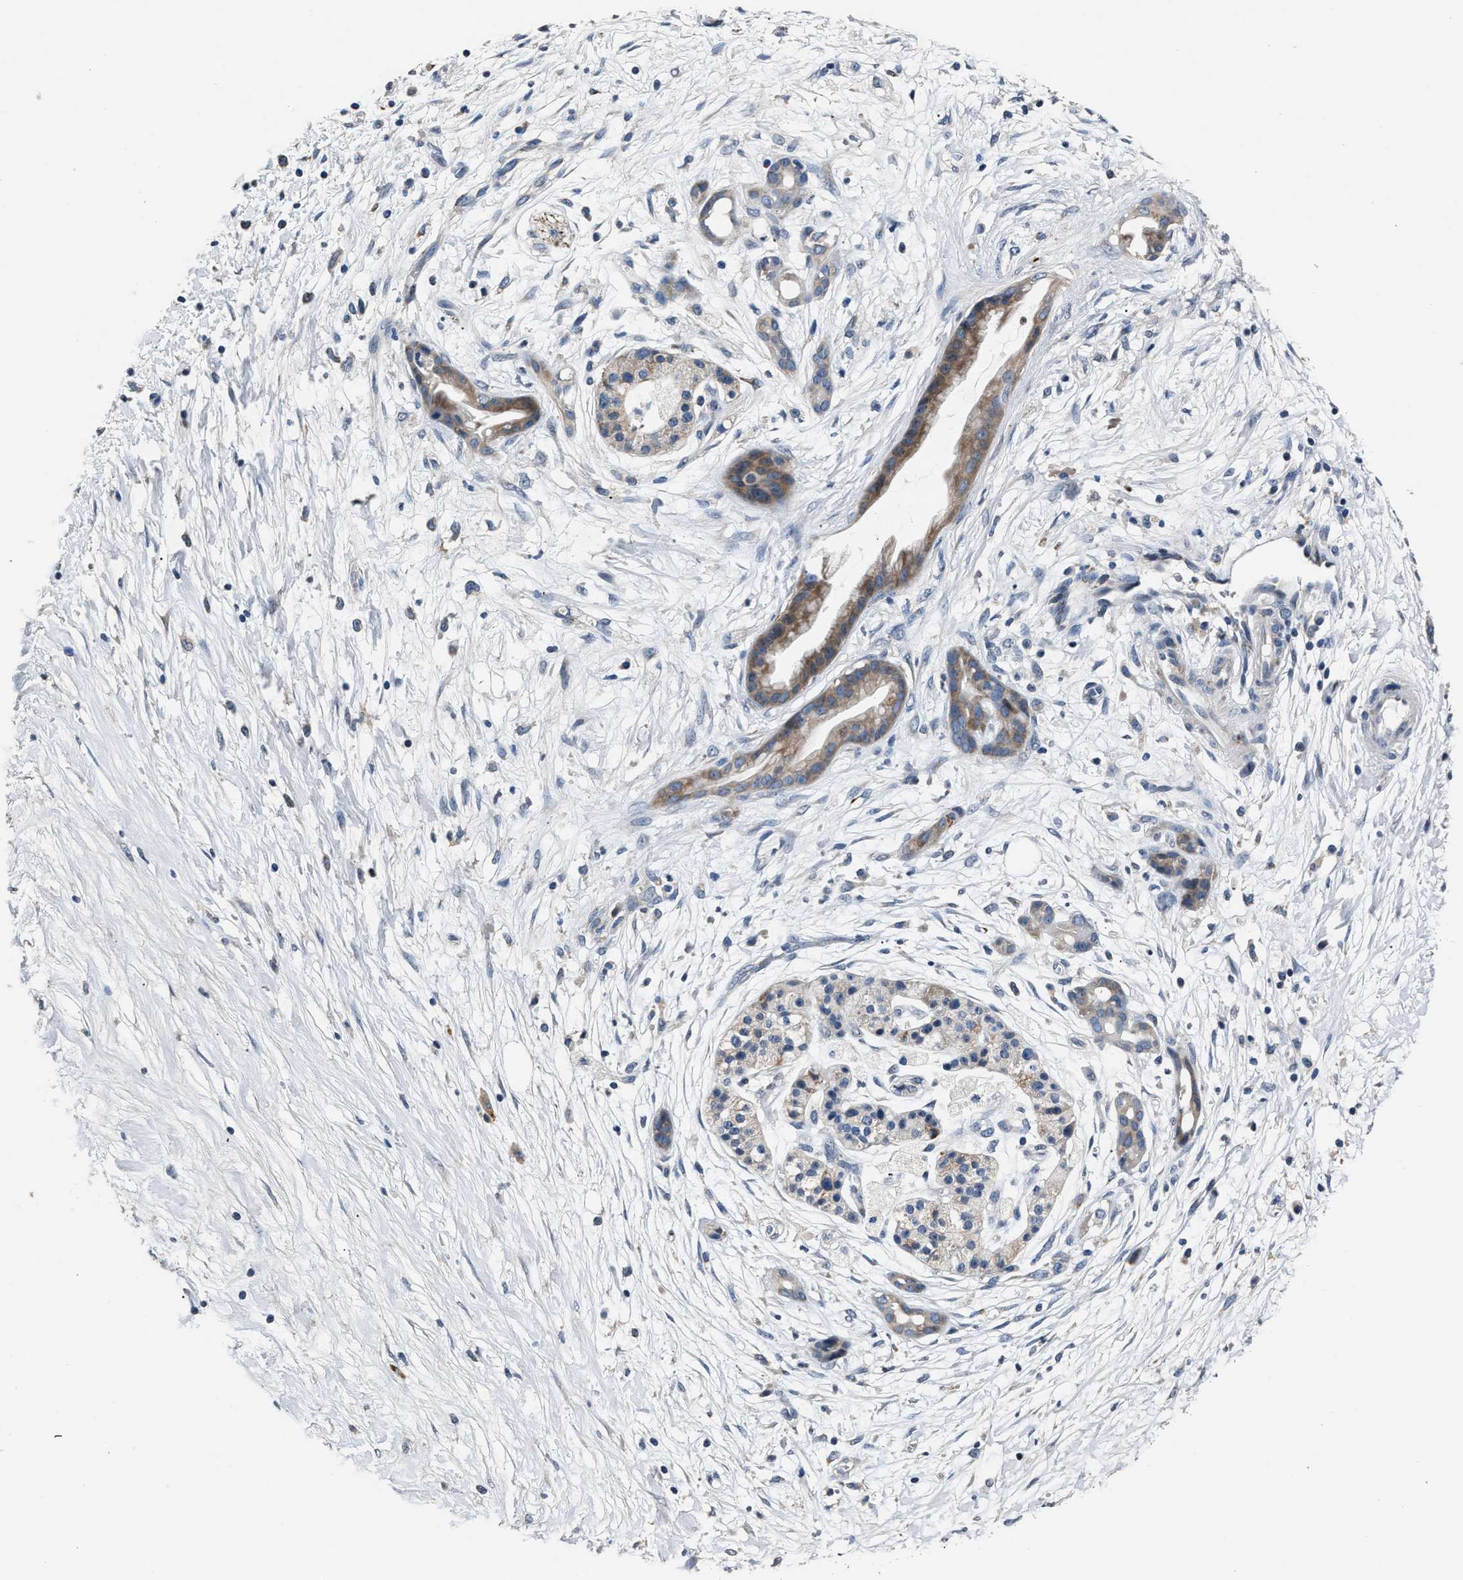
{"staining": {"intensity": "moderate", "quantity": "<25%", "location": "cytoplasmic/membranous"}, "tissue": "pancreatic cancer", "cell_type": "Tumor cells", "image_type": "cancer", "snomed": [{"axis": "morphology", "description": "Adenocarcinoma, NOS"}, {"axis": "topography", "description": "Pancreas"}], "caption": "The histopathology image shows immunohistochemical staining of pancreatic cancer. There is moderate cytoplasmic/membranous staining is seen in about <25% of tumor cells.", "gene": "DNAJC24", "patient": {"sex": "female", "age": 77}}